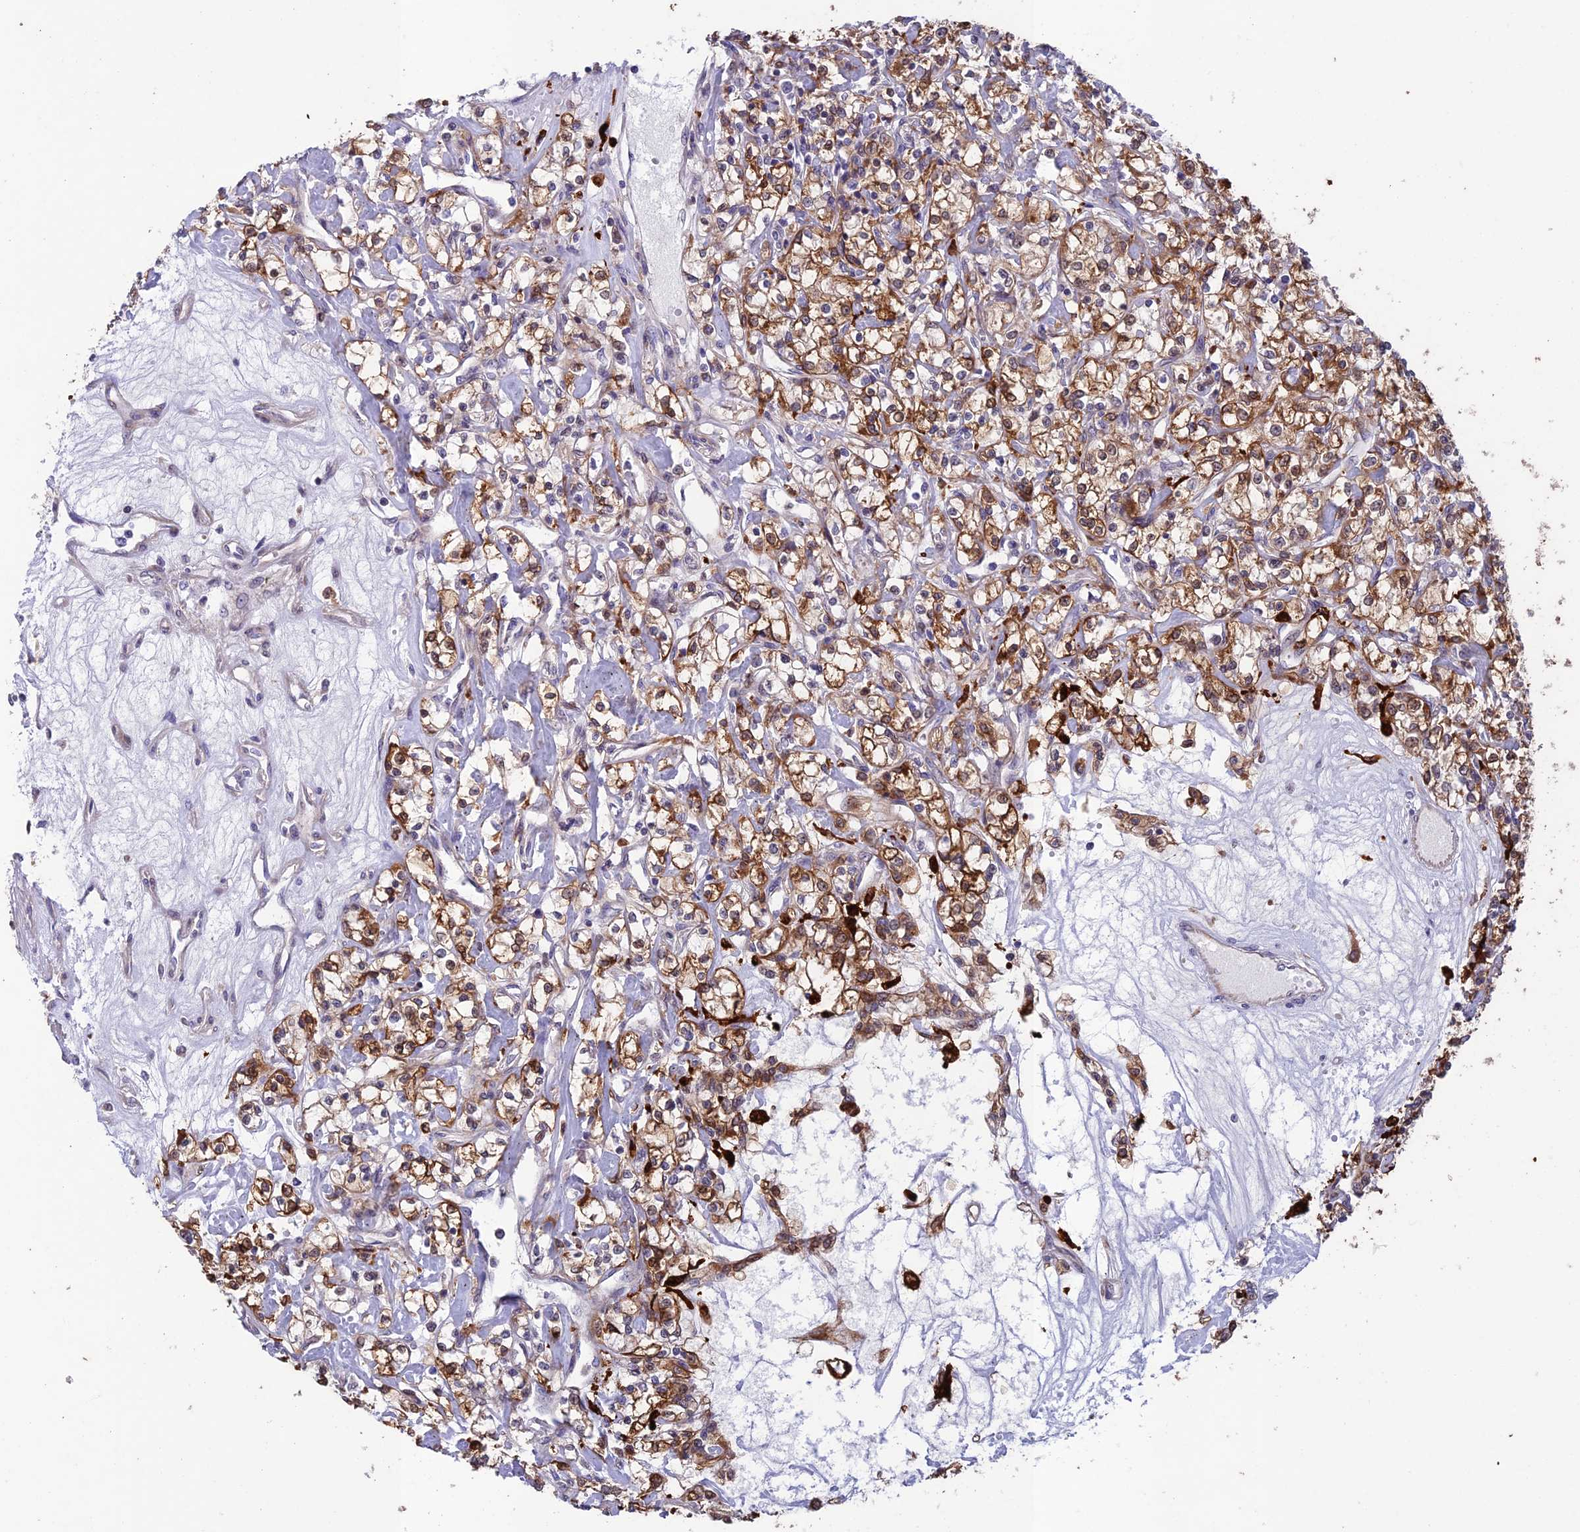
{"staining": {"intensity": "moderate", "quantity": ">75%", "location": "cytoplasmic/membranous"}, "tissue": "renal cancer", "cell_type": "Tumor cells", "image_type": "cancer", "snomed": [{"axis": "morphology", "description": "Adenocarcinoma, NOS"}, {"axis": "topography", "description": "Kidney"}], "caption": "Immunohistochemistry (DAB) staining of human renal adenocarcinoma shows moderate cytoplasmic/membranous protein staining in about >75% of tumor cells.", "gene": "MAST2", "patient": {"sex": "female", "age": 59}}